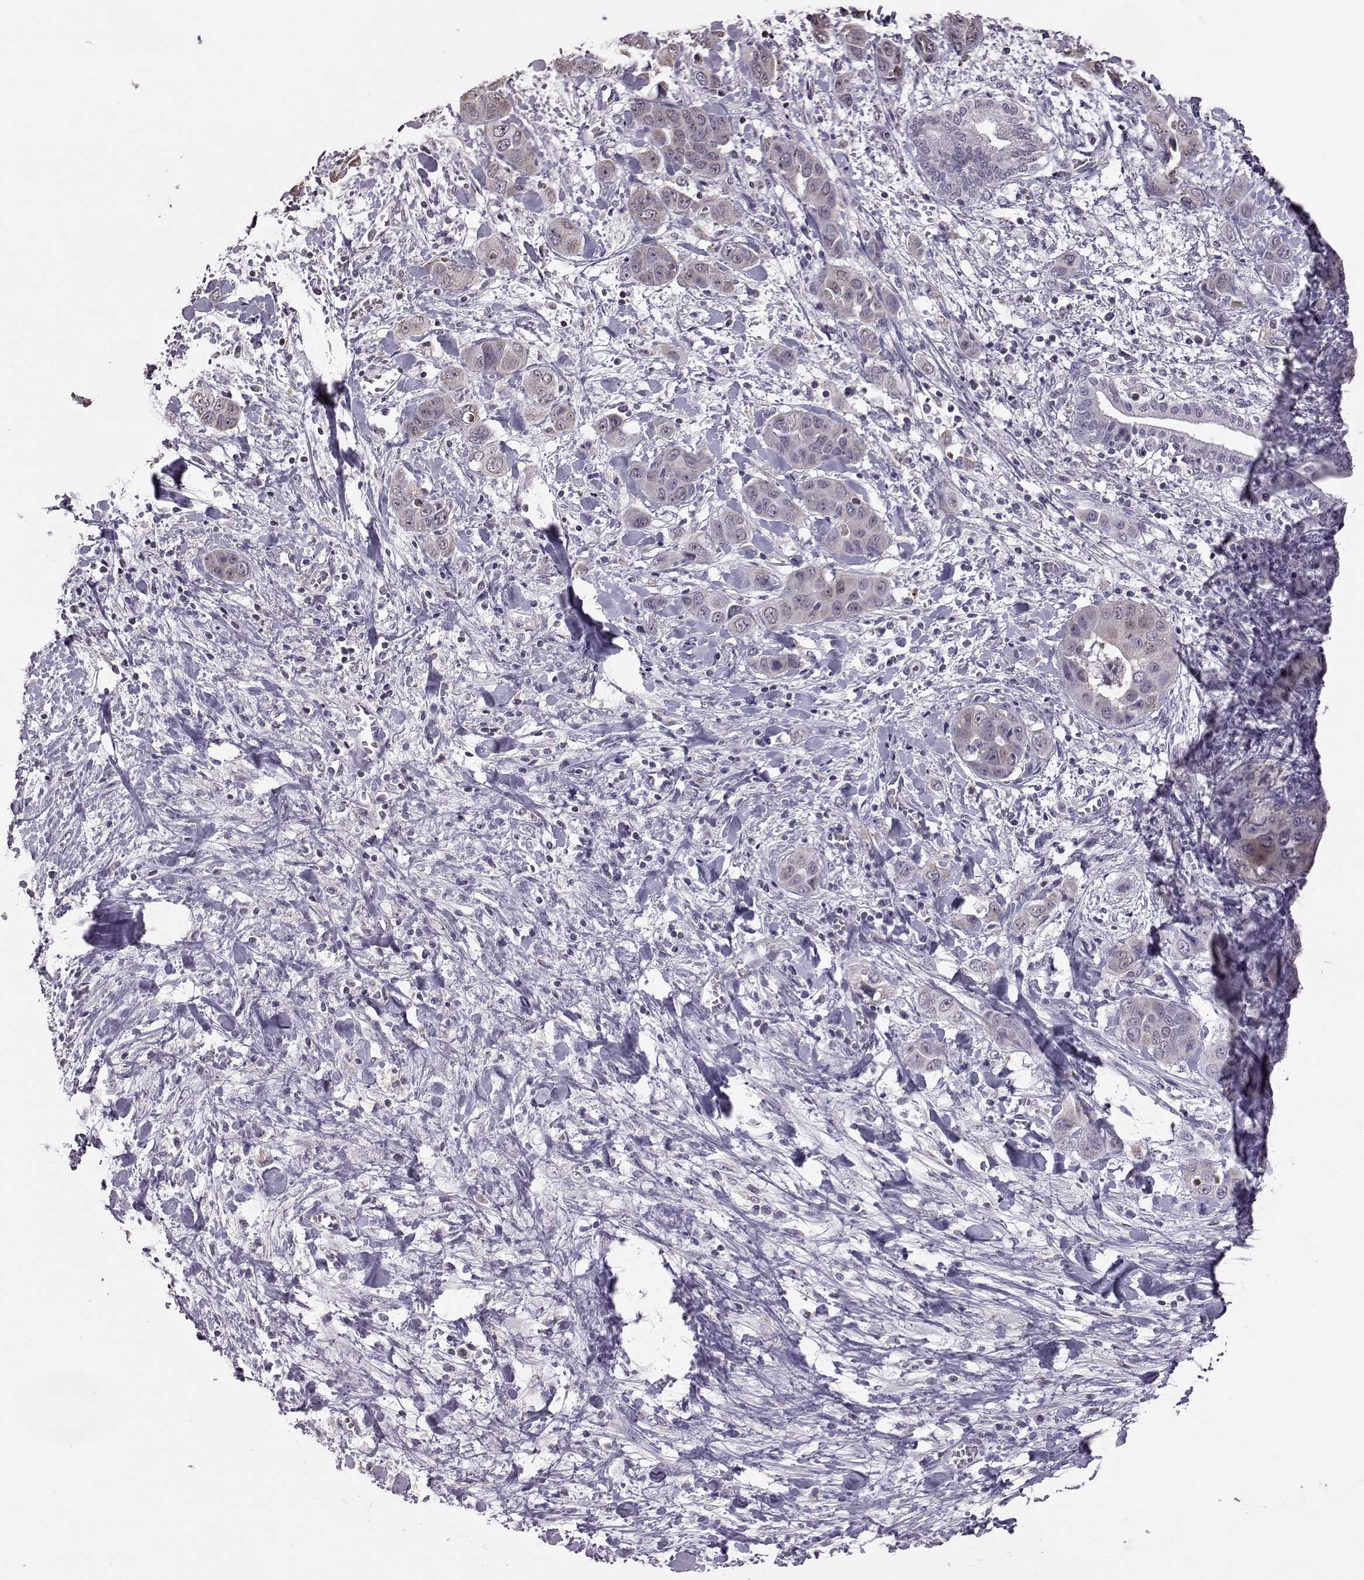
{"staining": {"intensity": "weak", "quantity": "<25%", "location": "cytoplasmic/membranous,nuclear"}, "tissue": "liver cancer", "cell_type": "Tumor cells", "image_type": "cancer", "snomed": [{"axis": "morphology", "description": "Cholangiocarcinoma"}, {"axis": "topography", "description": "Liver"}], "caption": "DAB immunohistochemical staining of human liver cholangiocarcinoma demonstrates no significant staining in tumor cells. (Brightfield microscopy of DAB IHC at high magnification).", "gene": "ALDH3A1", "patient": {"sex": "female", "age": 52}}